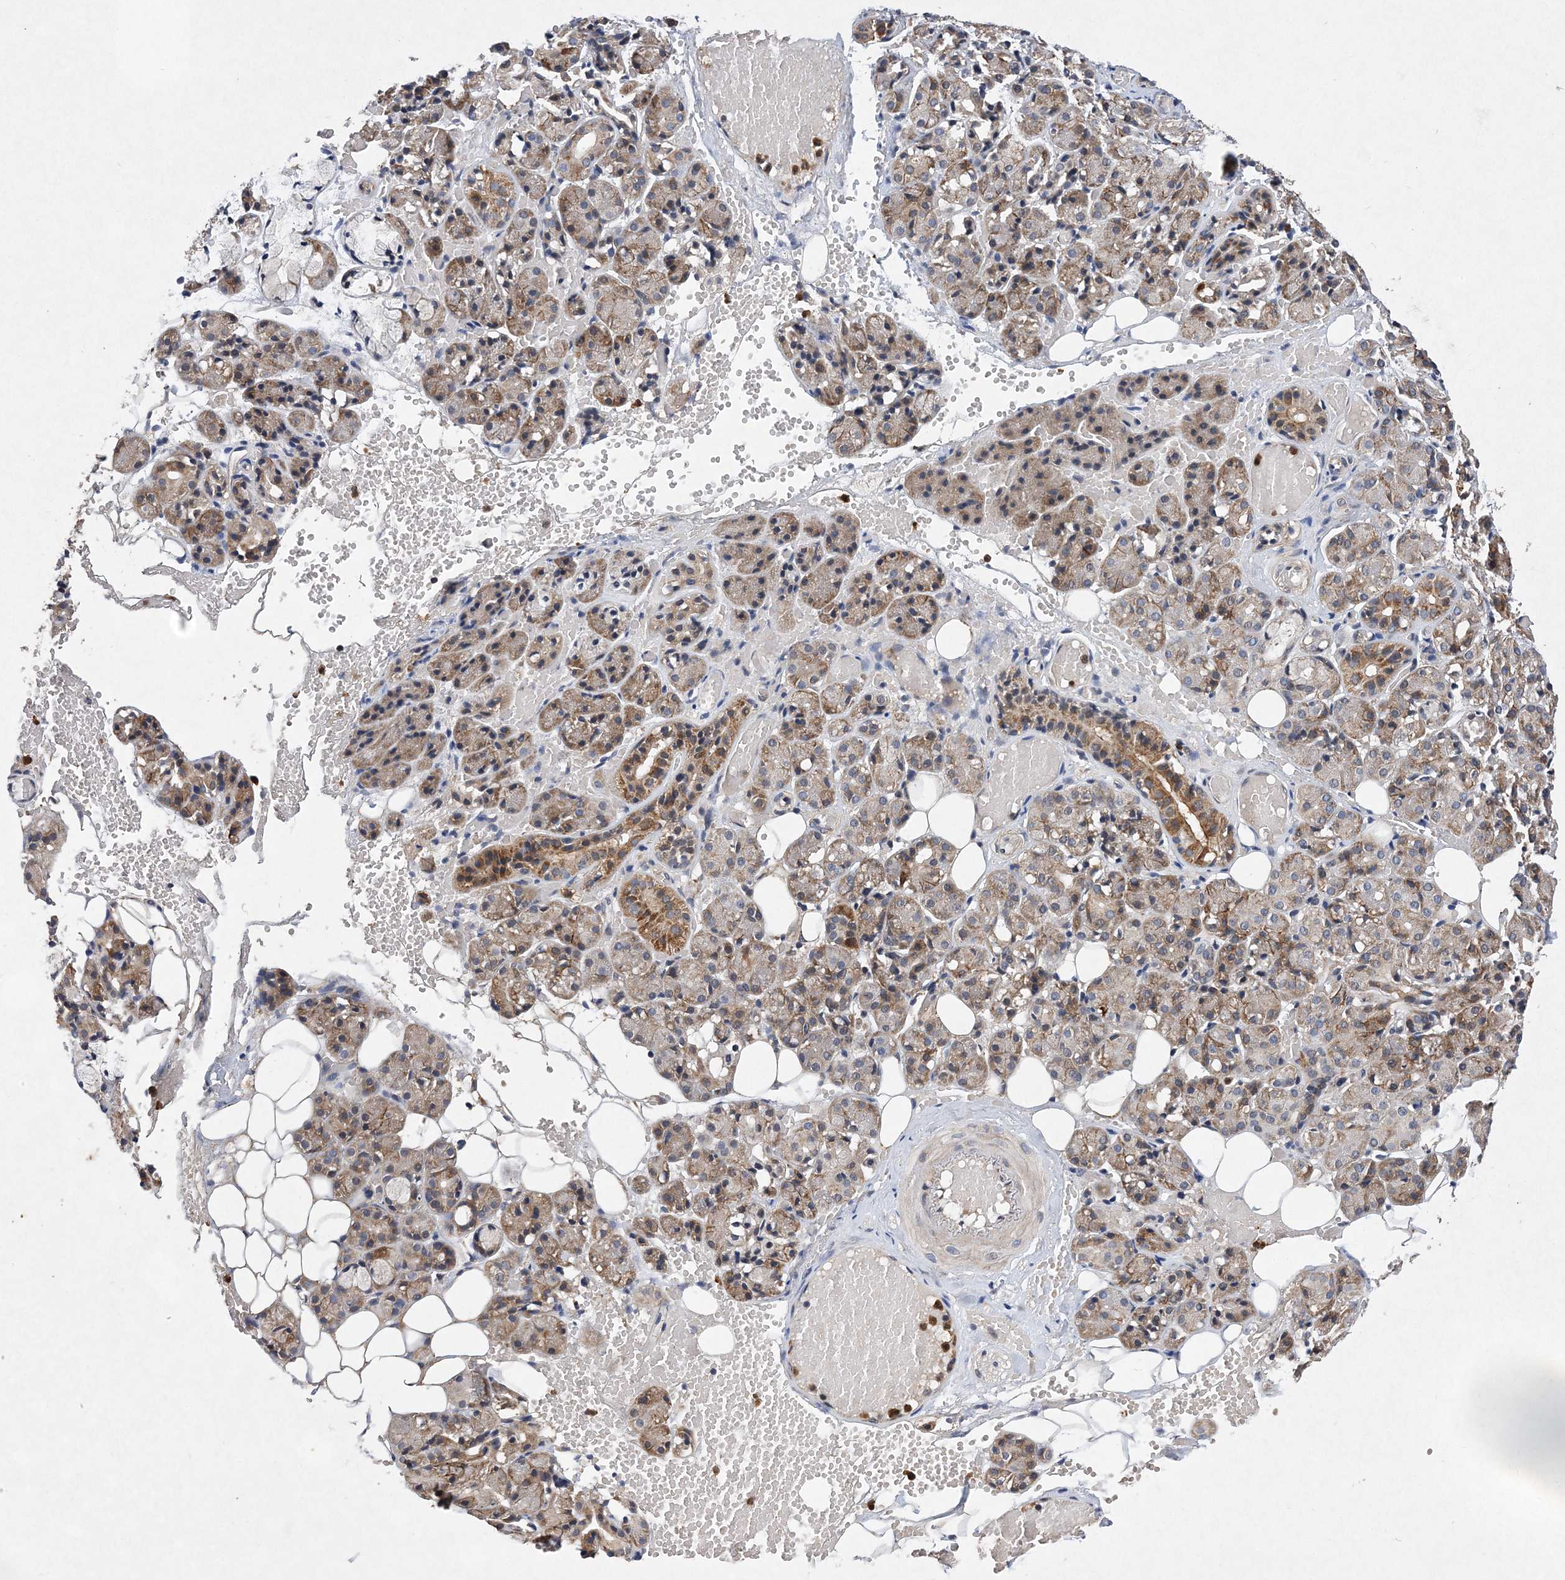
{"staining": {"intensity": "moderate", "quantity": "25%-75%", "location": "cytoplasmic/membranous"}, "tissue": "salivary gland", "cell_type": "Glandular cells", "image_type": "normal", "snomed": [{"axis": "morphology", "description": "Normal tissue, NOS"}, {"axis": "topography", "description": "Salivary gland"}], "caption": "Immunohistochemical staining of unremarkable salivary gland demonstrates medium levels of moderate cytoplasmic/membranous positivity in approximately 25%-75% of glandular cells.", "gene": "PROSER1", "patient": {"sex": "male", "age": 63}}